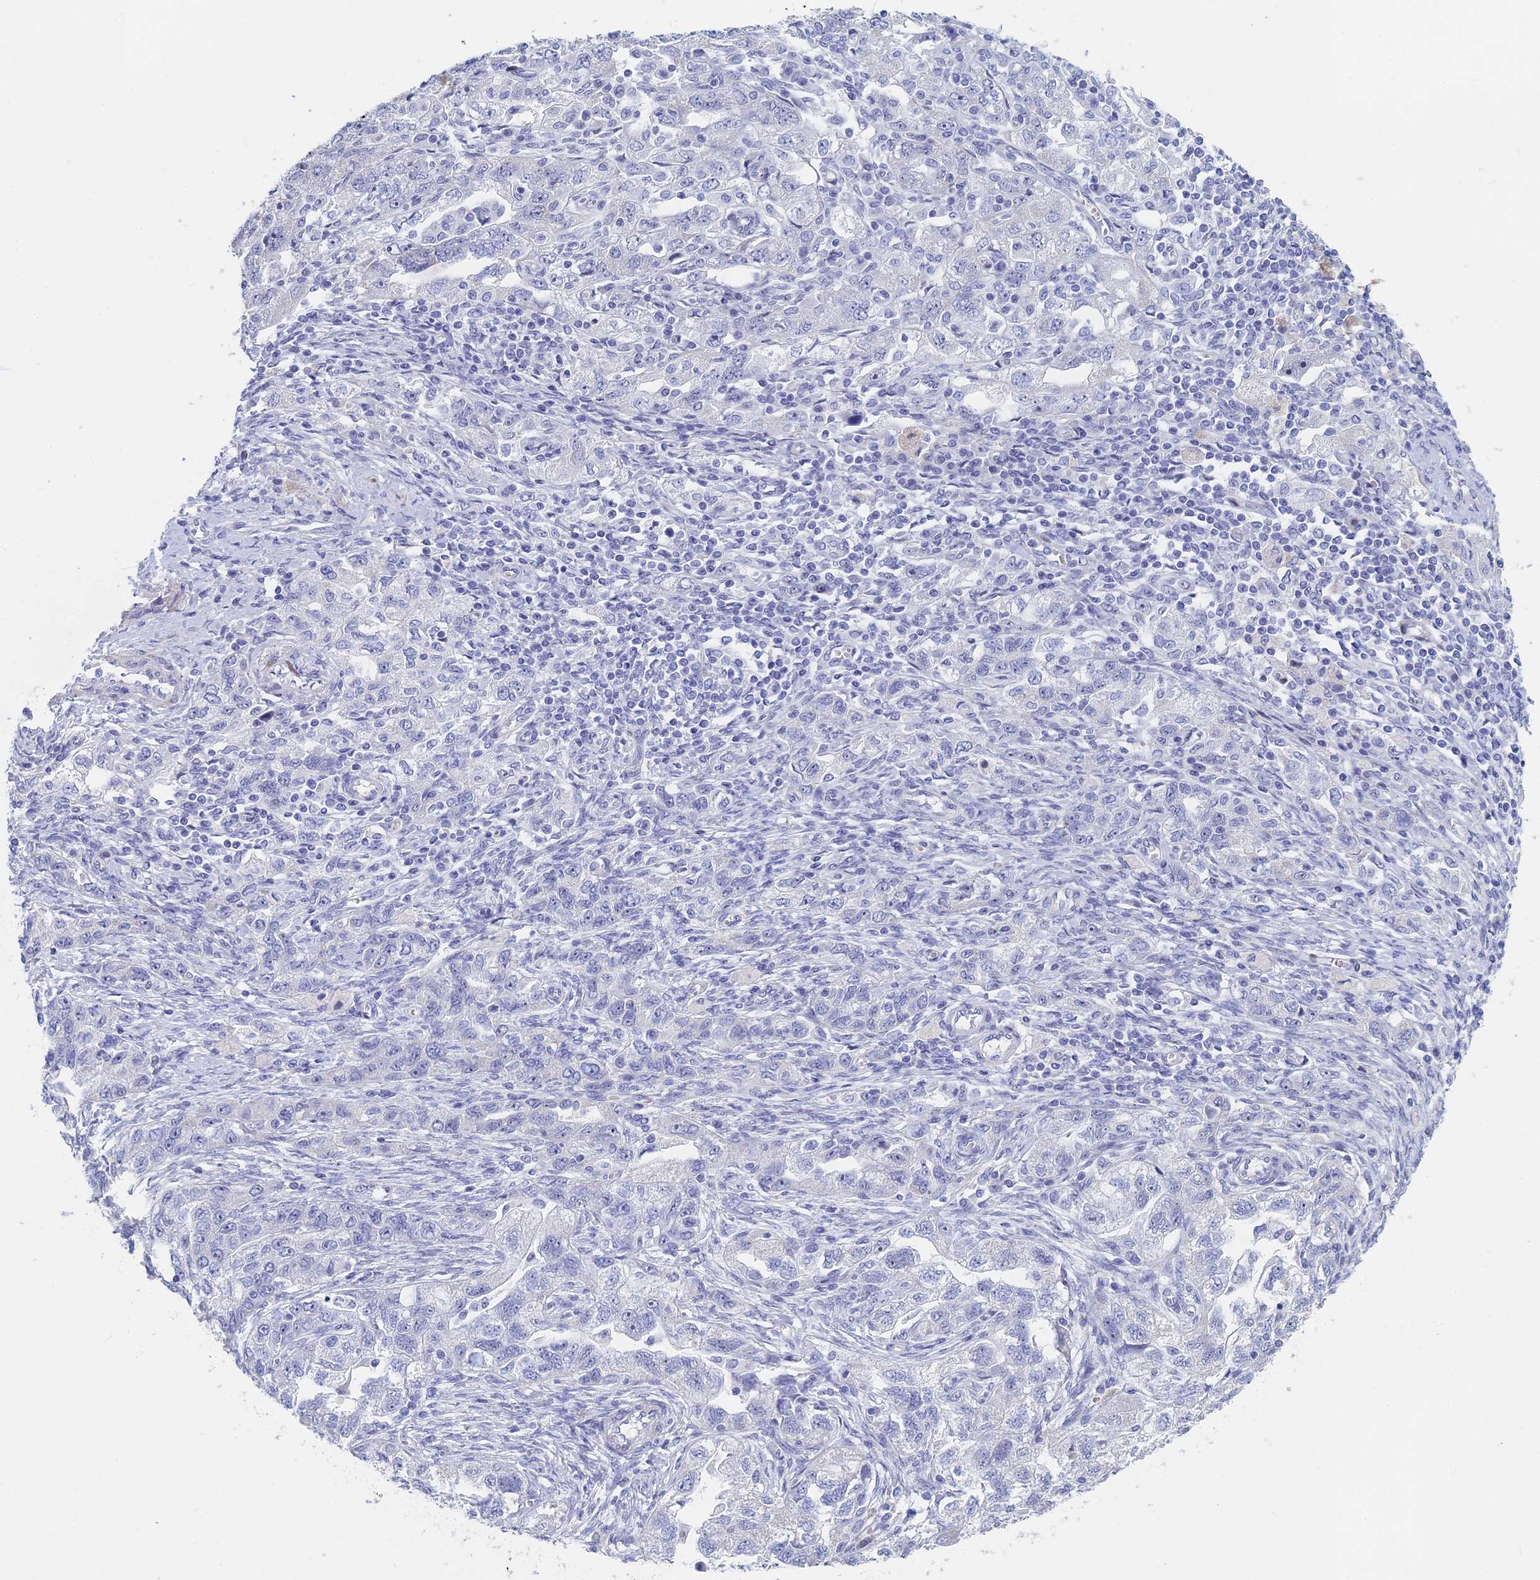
{"staining": {"intensity": "negative", "quantity": "none", "location": "none"}, "tissue": "ovarian cancer", "cell_type": "Tumor cells", "image_type": "cancer", "snomed": [{"axis": "morphology", "description": "Carcinoma, NOS"}, {"axis": "morphology", "description": "Cystadenocarcinoma, serous, NOS"}, {"axis": "topography", "description": "Ovary"}], "caption": "Histopathology image shows no protein positivity in tumor cells of ovarian cancer (serous cystadenocarcinoma) tissue.", "gene": "DRGX", "patient": {"sex": "female", "age": 69}}